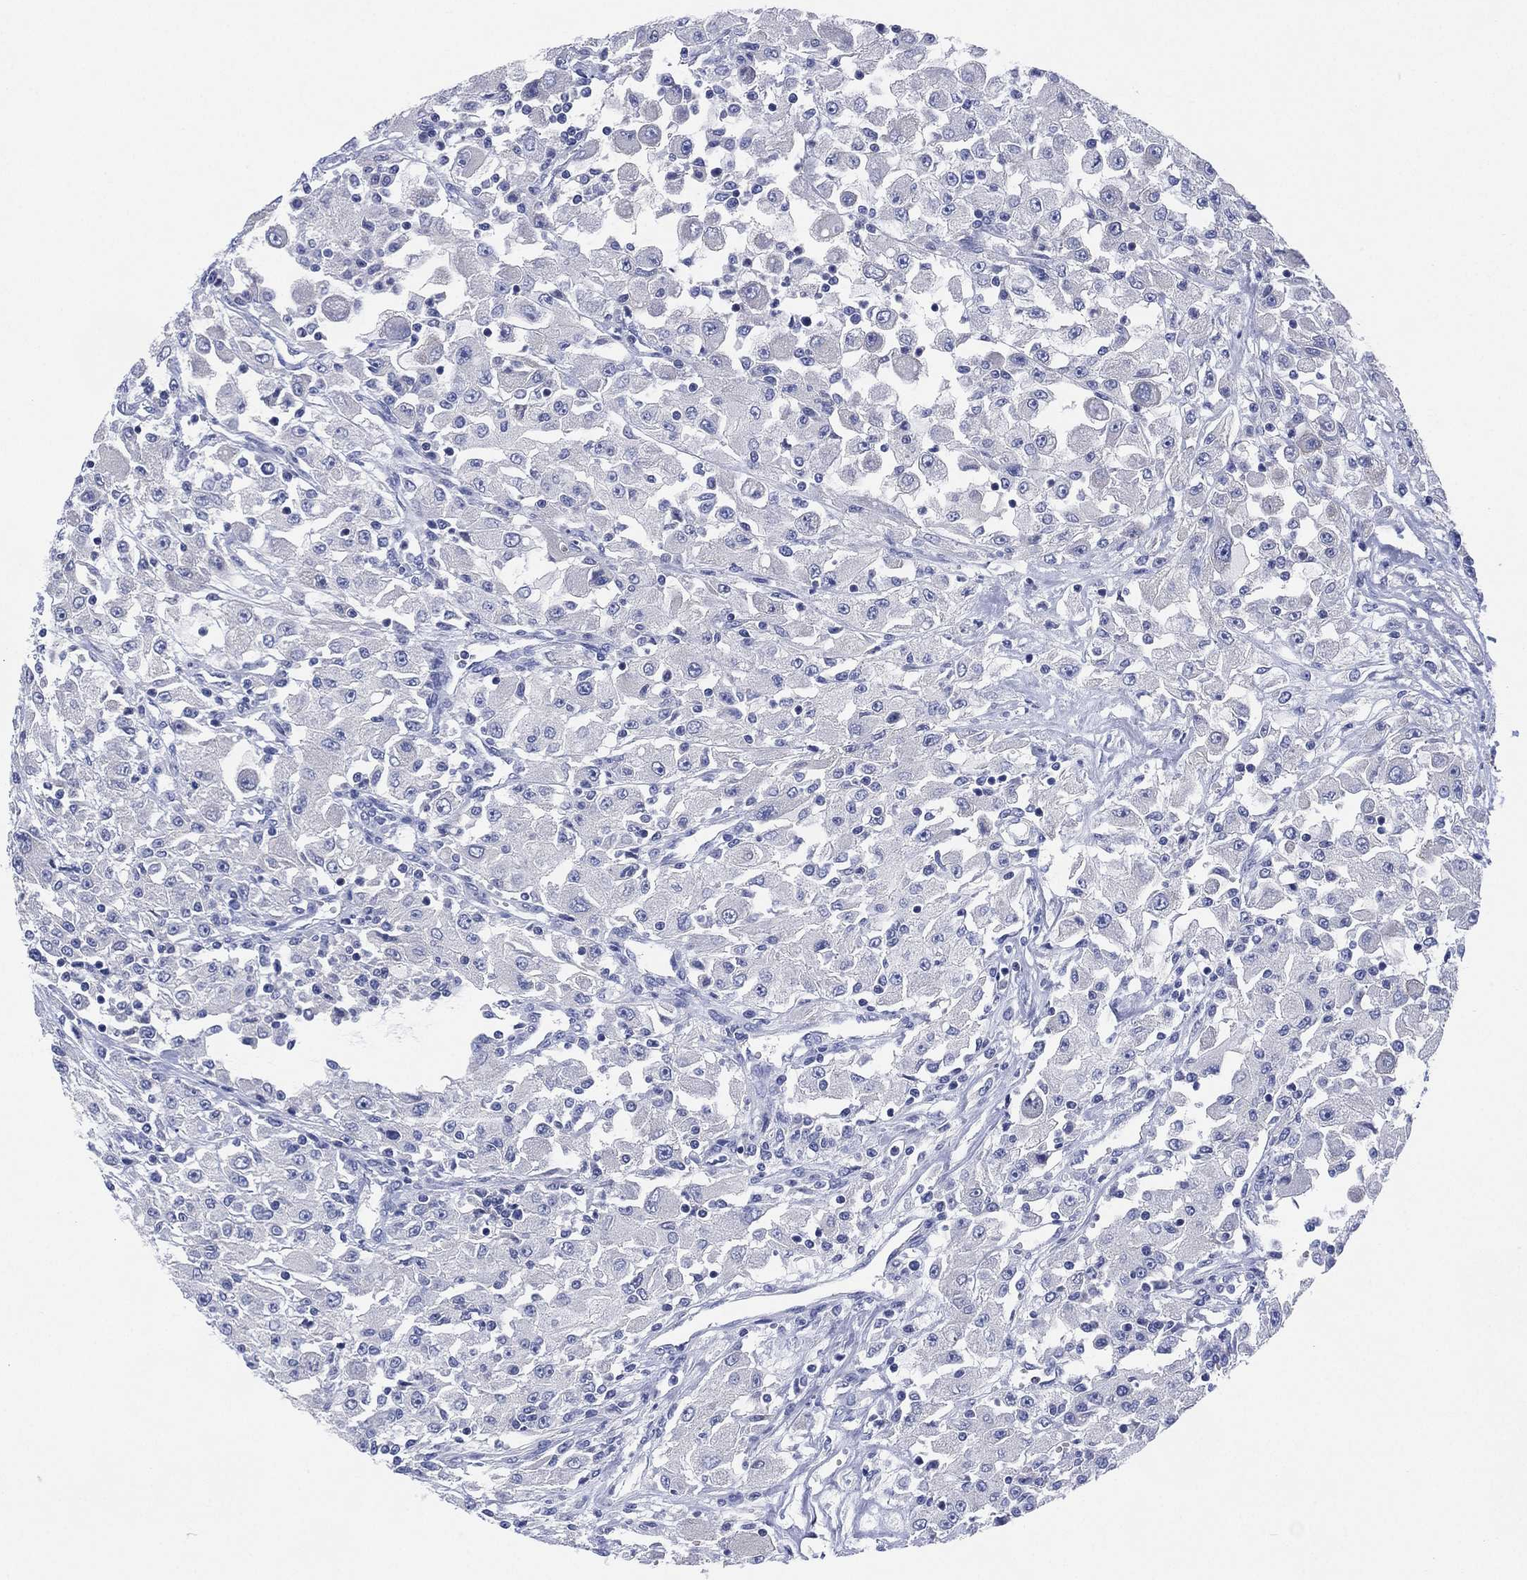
{"staining": {"intensity": "negative", "quantity": "none", "location": "none"}, "tissue": "renal cancer", "cell_type": "Tumor cells", "image_type": "cancer", "snomed": [{"axis": "morphology", "description": "Adenocarcinoma, NOS"}, {"axis": "topography", "description": "Kidney"}], "caption": "Tumor cells are negative for brown protein staining in adenocarcinoma (renal).", "gene": "CHRNA3", "patient": {"sex": "female", "age": 67}}